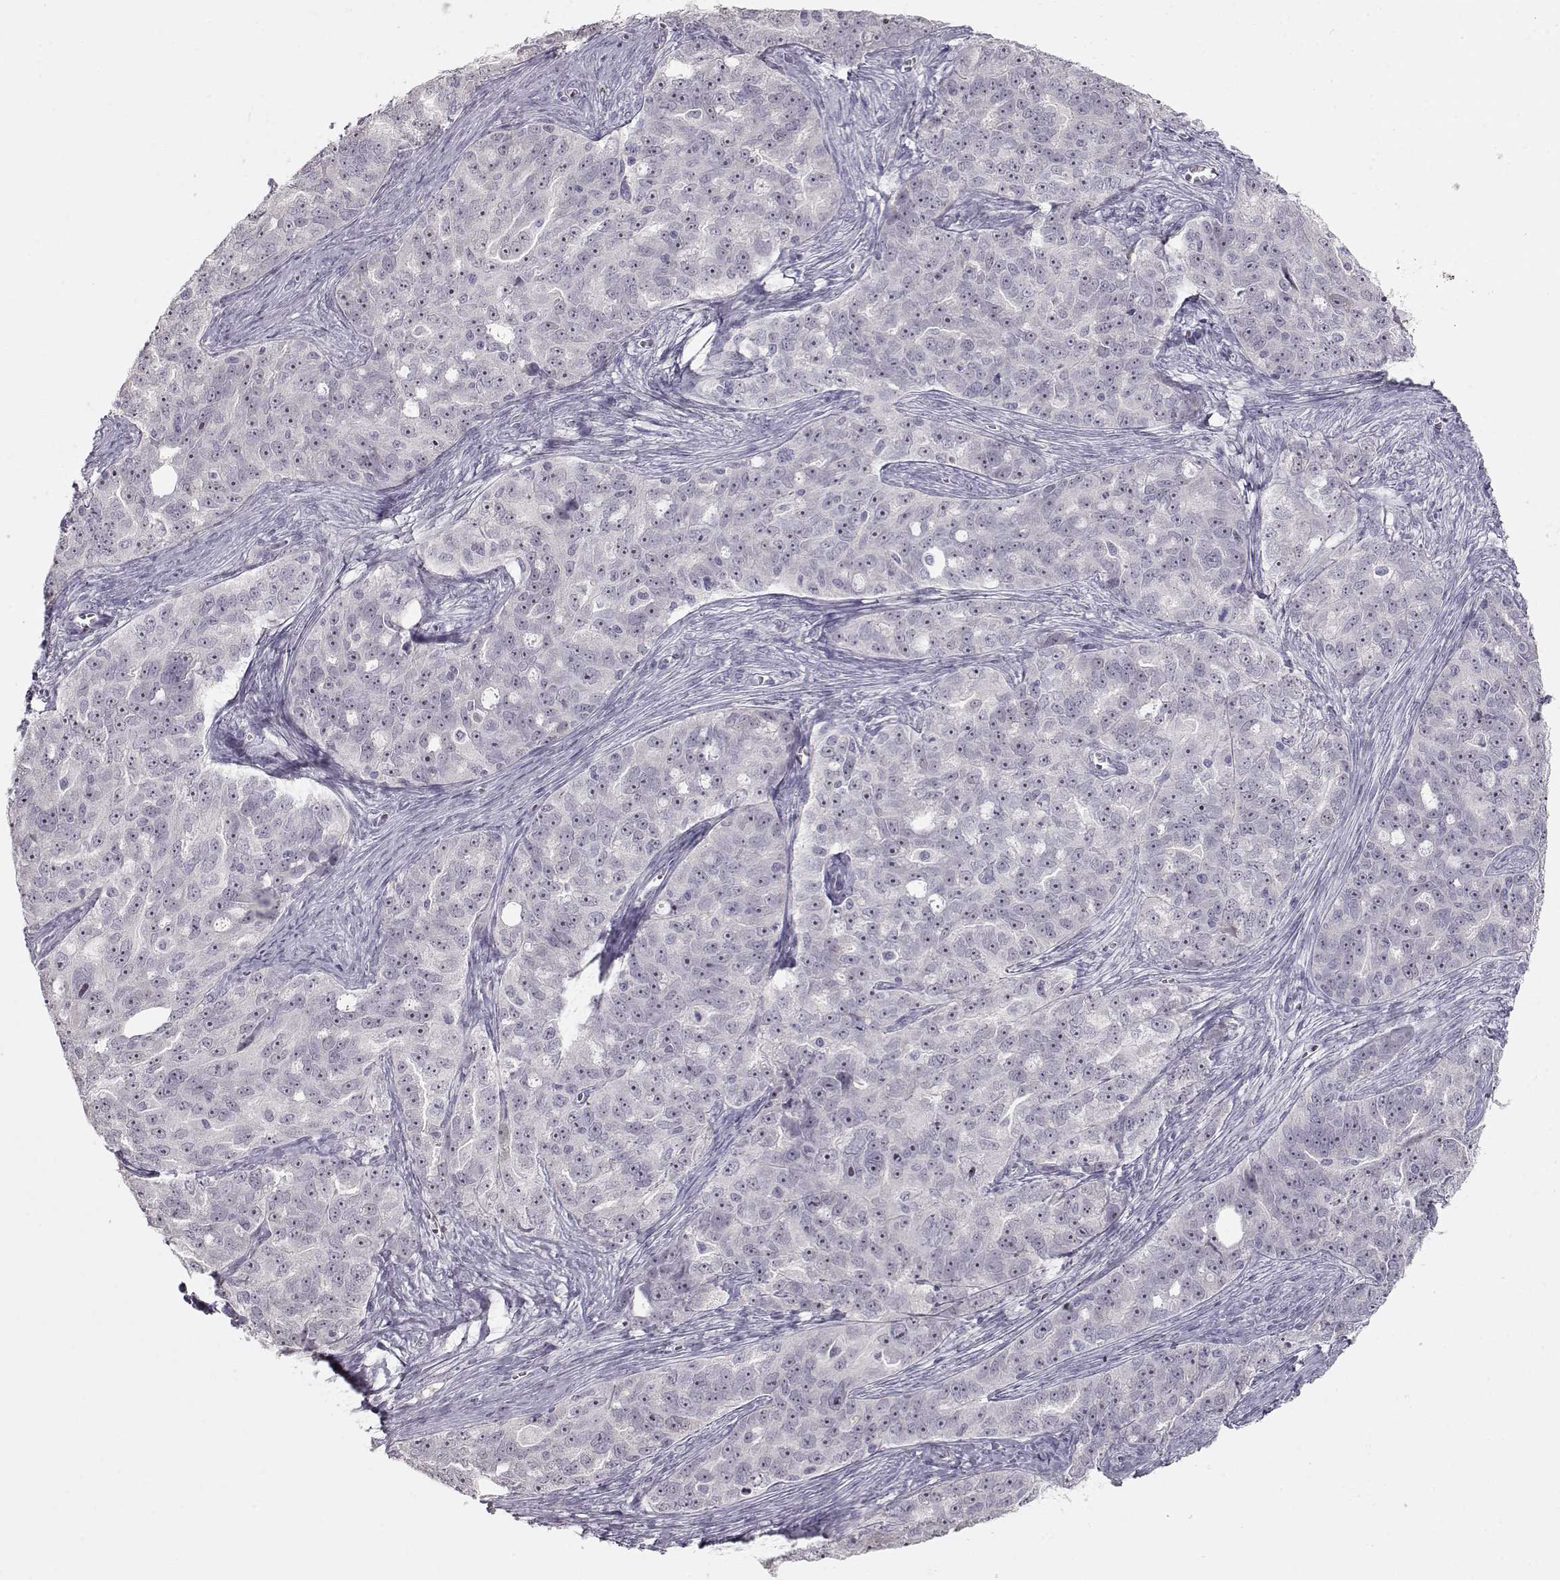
{"staining": {"intensity": "negative", "quantity": "none", "location": "none"}, "tissue": "ovarian cancer", "cell_type": "Tumor cells", "image_type": "cancer", "snomed": [{"axis": "morphology", "description": "Cystadenocarcinoma, serous, NOS"}, {"axis": "topography", "description": "Ovary"}], "caption": "Immunohistochemistry of serous cystadenocarcinoma (ovarian) exhibits no positivity in tumor cells.", "gene": "FAM205A", "patient": {"sex": "female", "age": 51}}